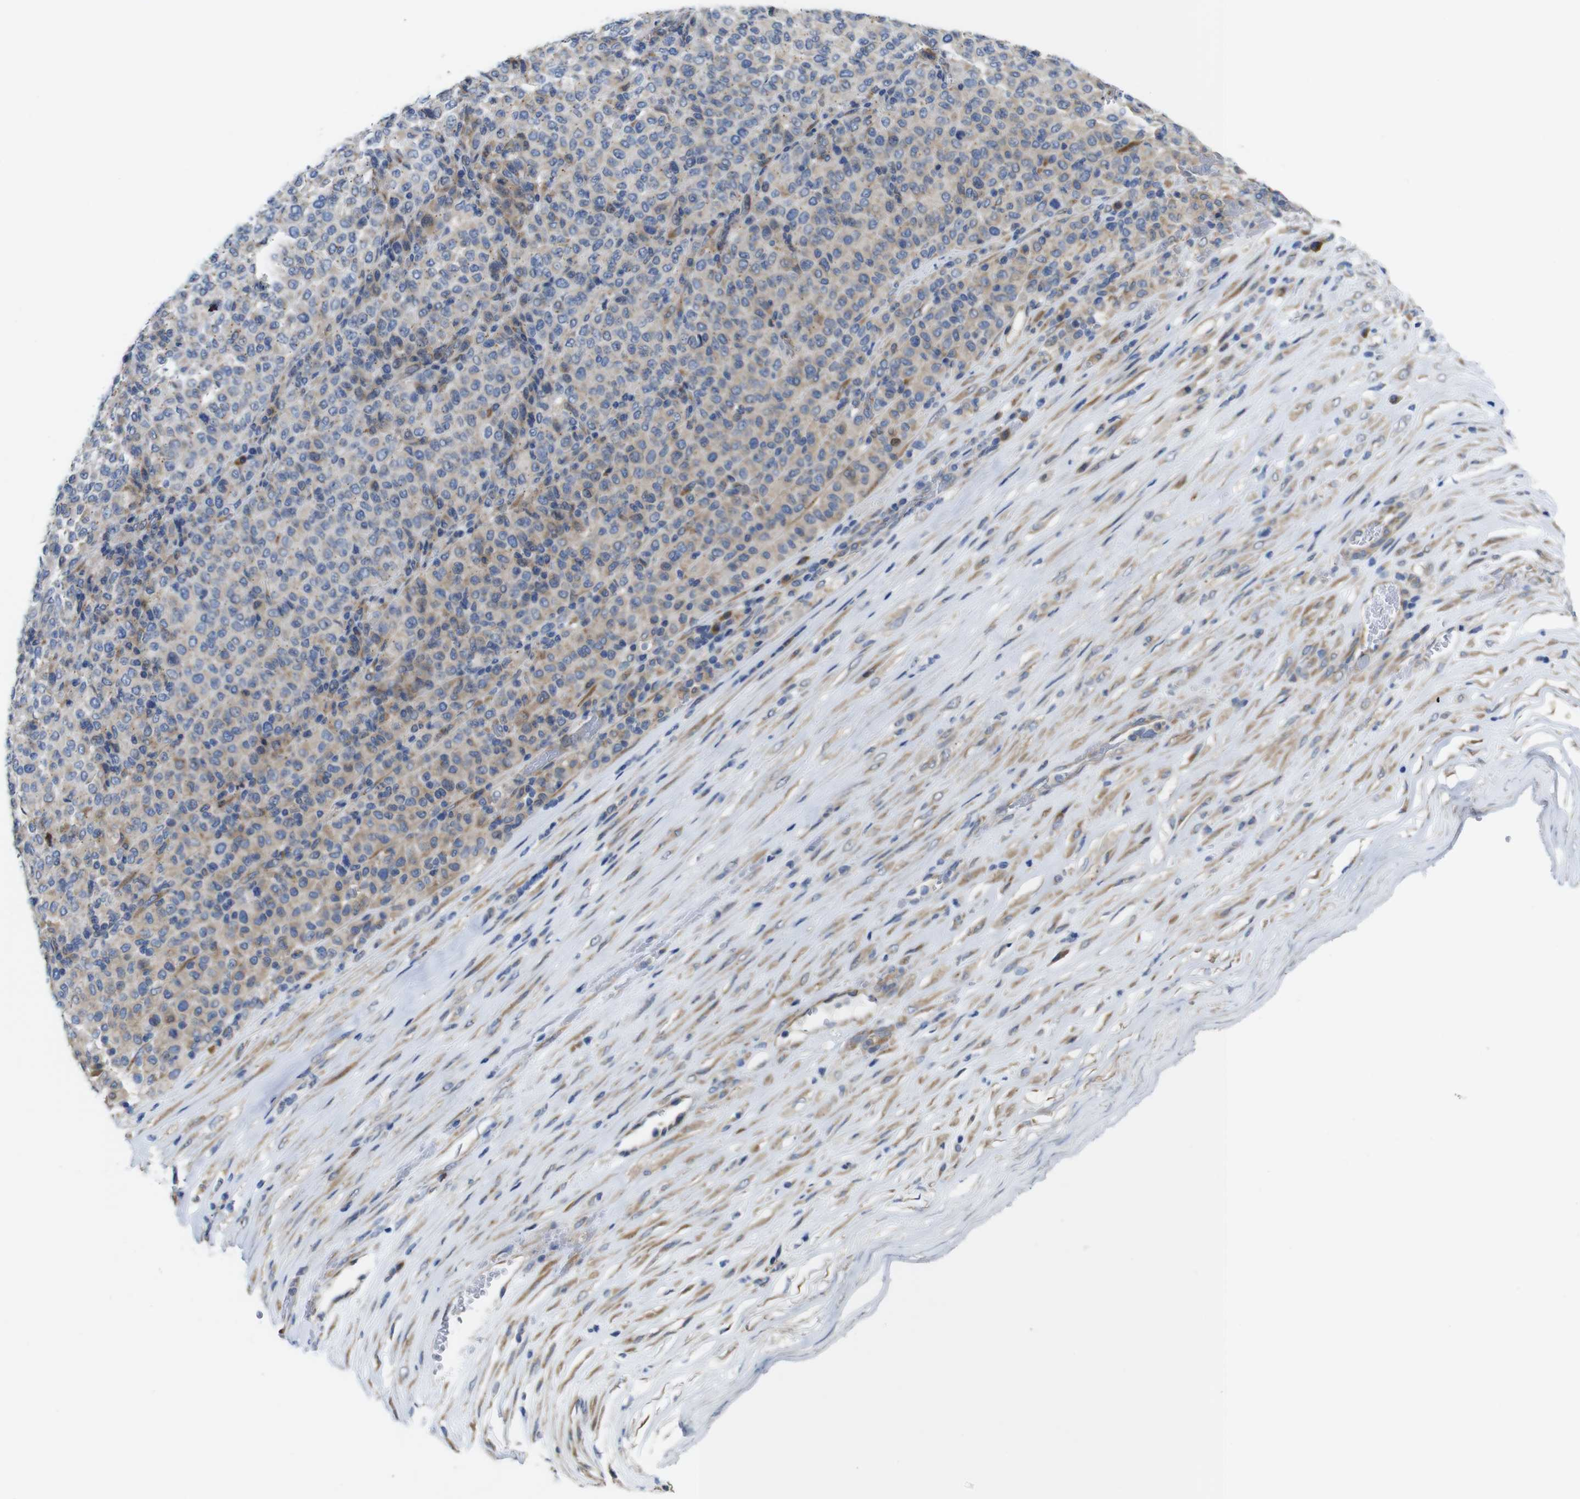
{"staining": {"intensity": "weak", "quantity": "25%-75%", "location": "cytoplasmic/membranous"}, "tissue": "melanoma", "cell_type": "Tumor cells", "image_type": "cancer", "snomed": [{"axis": "morphology", "description": "Malignant melanoma, Metastatic site"}, {"axis": "topography", "description": "Pancreas"}], "caption": "There is low levels of weak cytoplasmic/membranous expression in tumor cells of malignant melanoma (metastatic site), as demonstrated by immunohistochemical staining (brown color).", "gene": "DDRGK1", "patient": {"sex": "female", "age": 30}}